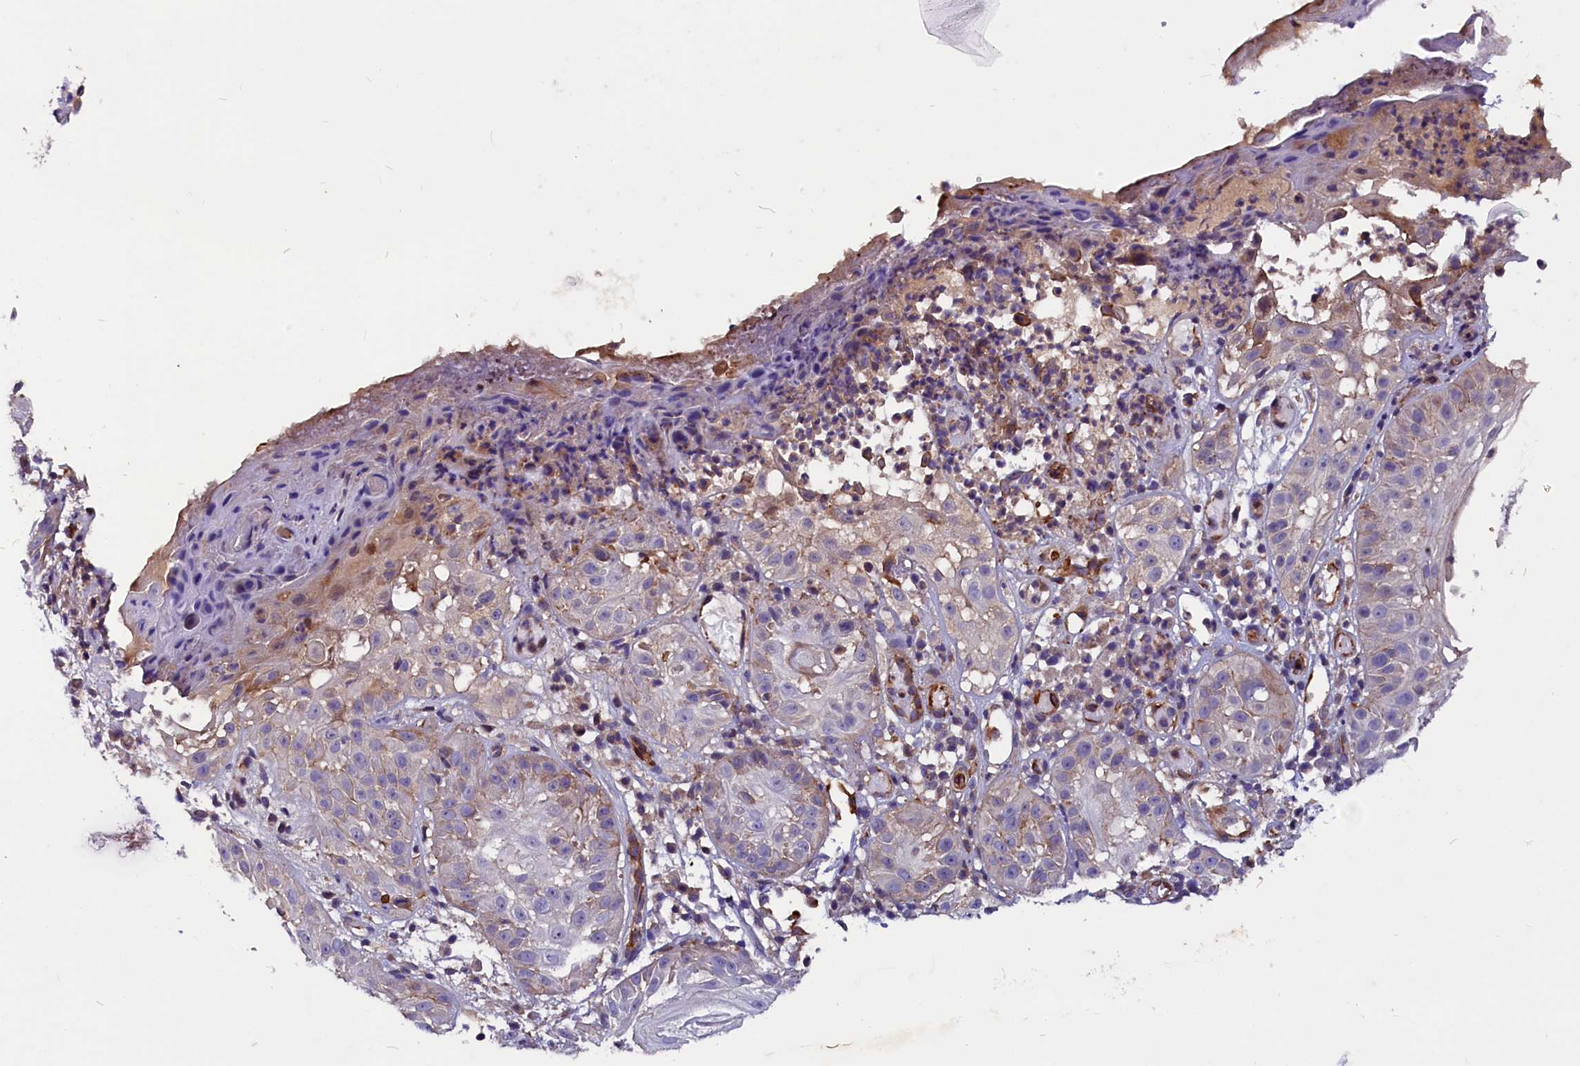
{"staining": {"intensity": "moderate", "quantity": "<25%", "location": "cytoplasmic/membranous"}, "tissue": "skin cancer", "cell_type": "Tumor cells", "image_type": "cancer", "snomed": [{"axis": "morphology", "description": "Normal tissue, NOS"}, {"axis": "morphology", "description": "Basal cell carcinoma"}, {"axis": "topography", "description": "Skin"}], "caption": "Immunohistochemical staining of basal cell carcinoma (skin) exhibits low levels of moderate cytoplasmic/membranous protein expression in approximately <25% of tumor cells.", "gene": "ZNF749", "patient": {"sex": "male", "age": 93}}